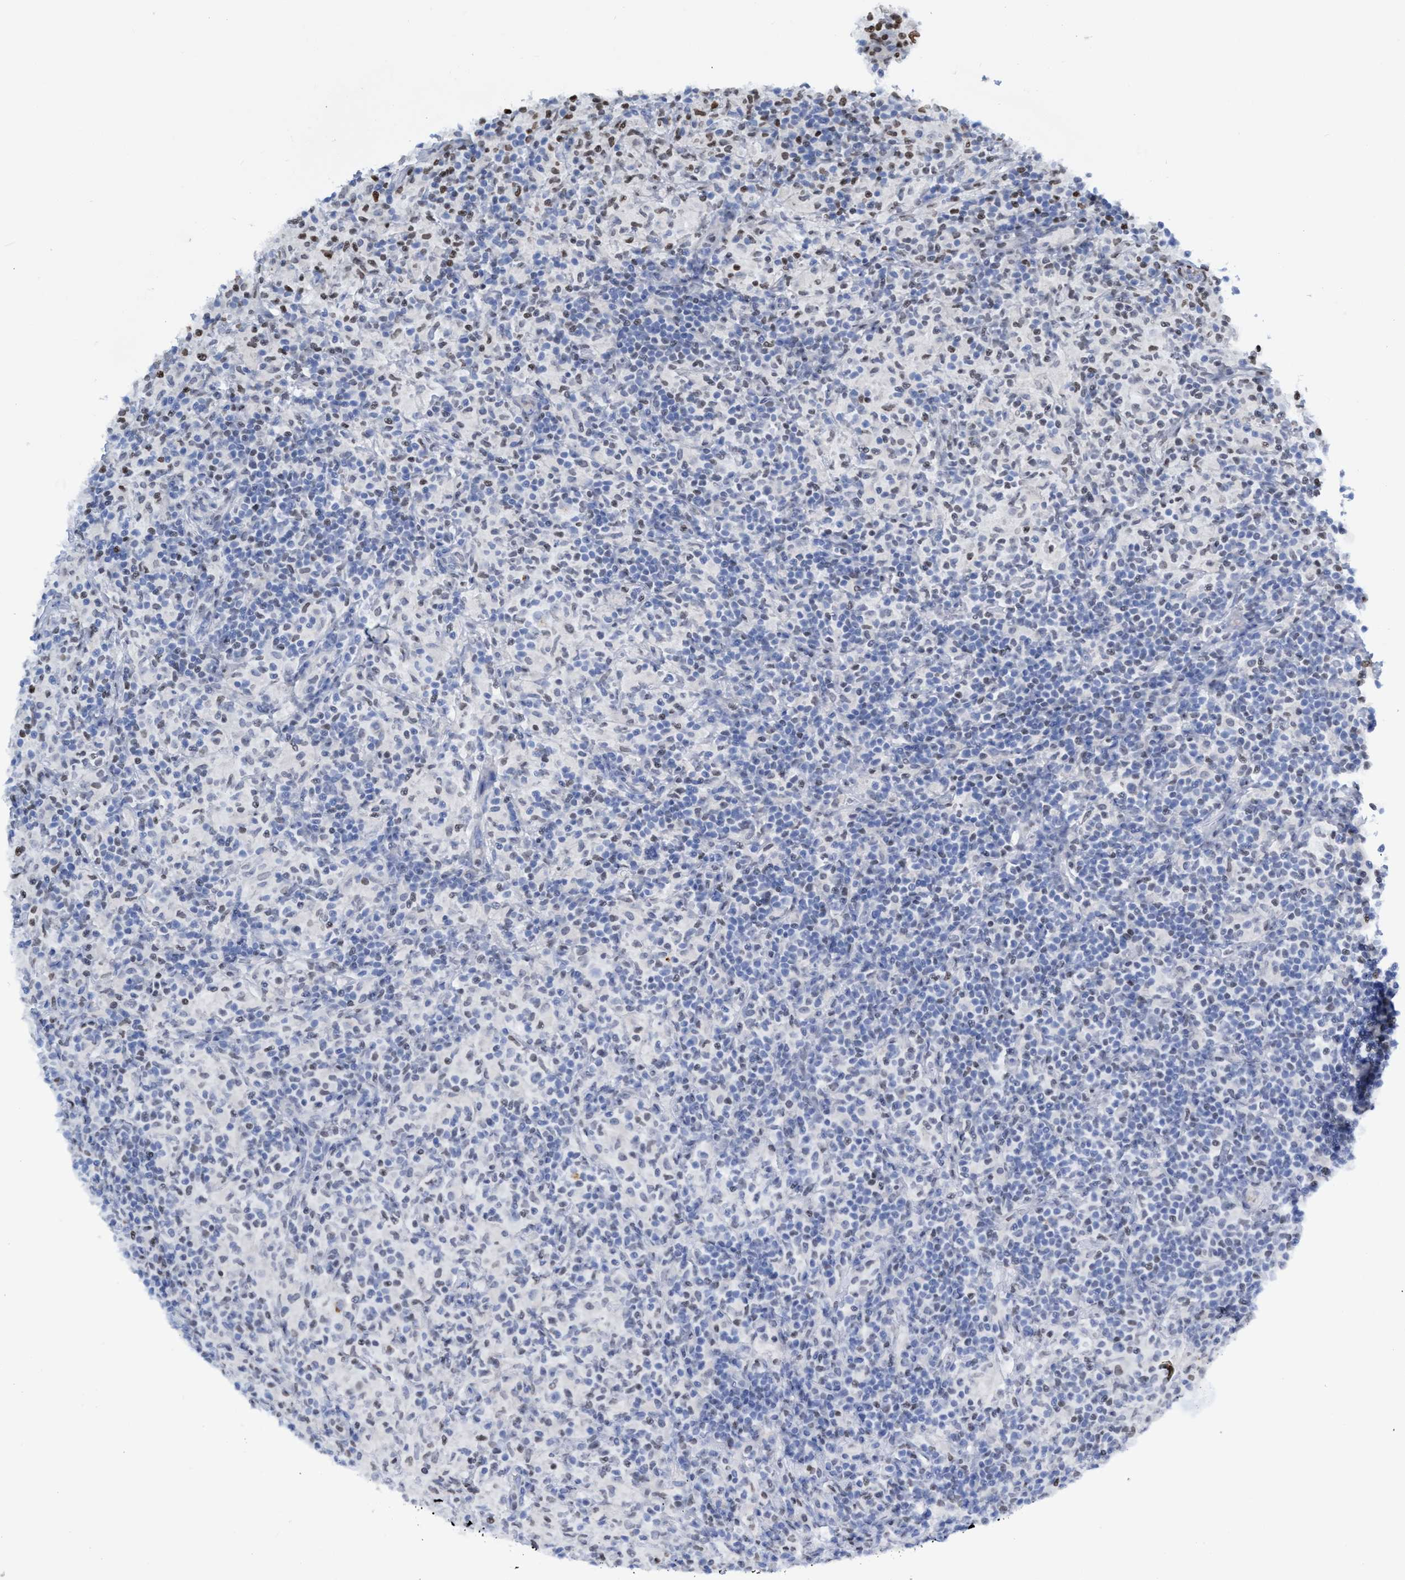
{"staining": {"intensity": "negative", "quantity": "none", "location": "none"}, "tissue": "lymphoma", "cell_type": "Tumor cells", "image_type": "cancer", "snomed": [{"axis": "morphology", "description": "Hodgkin's disease, NOS"}, {"axis": "topography", "description": "Lymph node"}], "caption": "Histopathology image shows no significant protein staining in tumor cells of lymphoma.", "gene": "CBX2", "patient": {"sex": "male", "age": 70}}